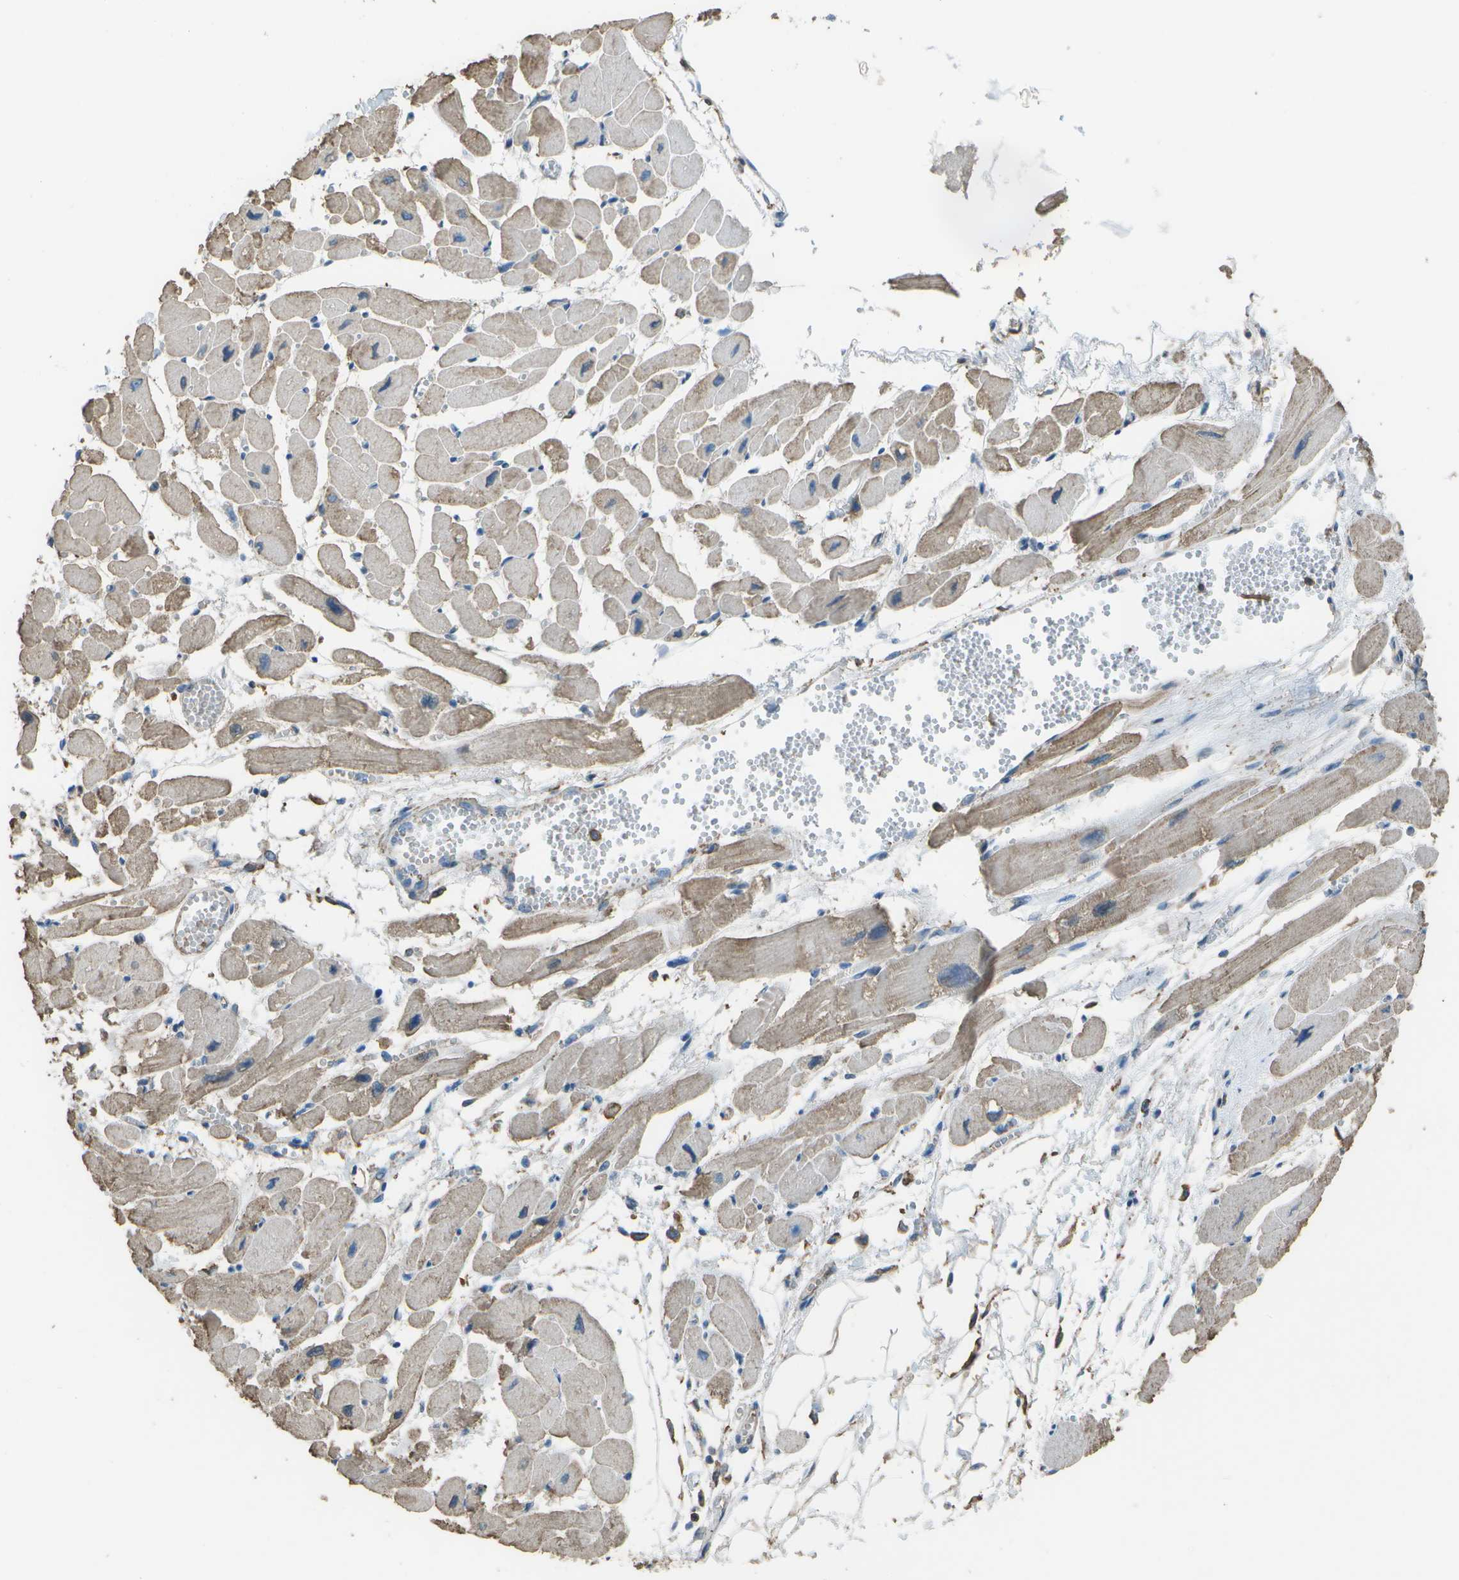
{"staining": {"intensity": "moderate", "quantity": "25%-75%", "location": "cytoplasmic/membranous"}, "tissue": "heart muscle", "cell_type": "Cardiomyocytes", "image_type": "normal", "snomed": [{"axis": "morphology", "description": "Normal tissue, NOS"}, {"axis": "topography", "description": "Heart"}], "caption": "This image exhibits immunohistochemistry staining of benign human heart muscle, with medium moderate cytoplasmic/membranous positivity in about 25%-75% of cardiomyocytes.", "gene": "CYP4F11", "patient": {"sex": "female", "age": 54}}